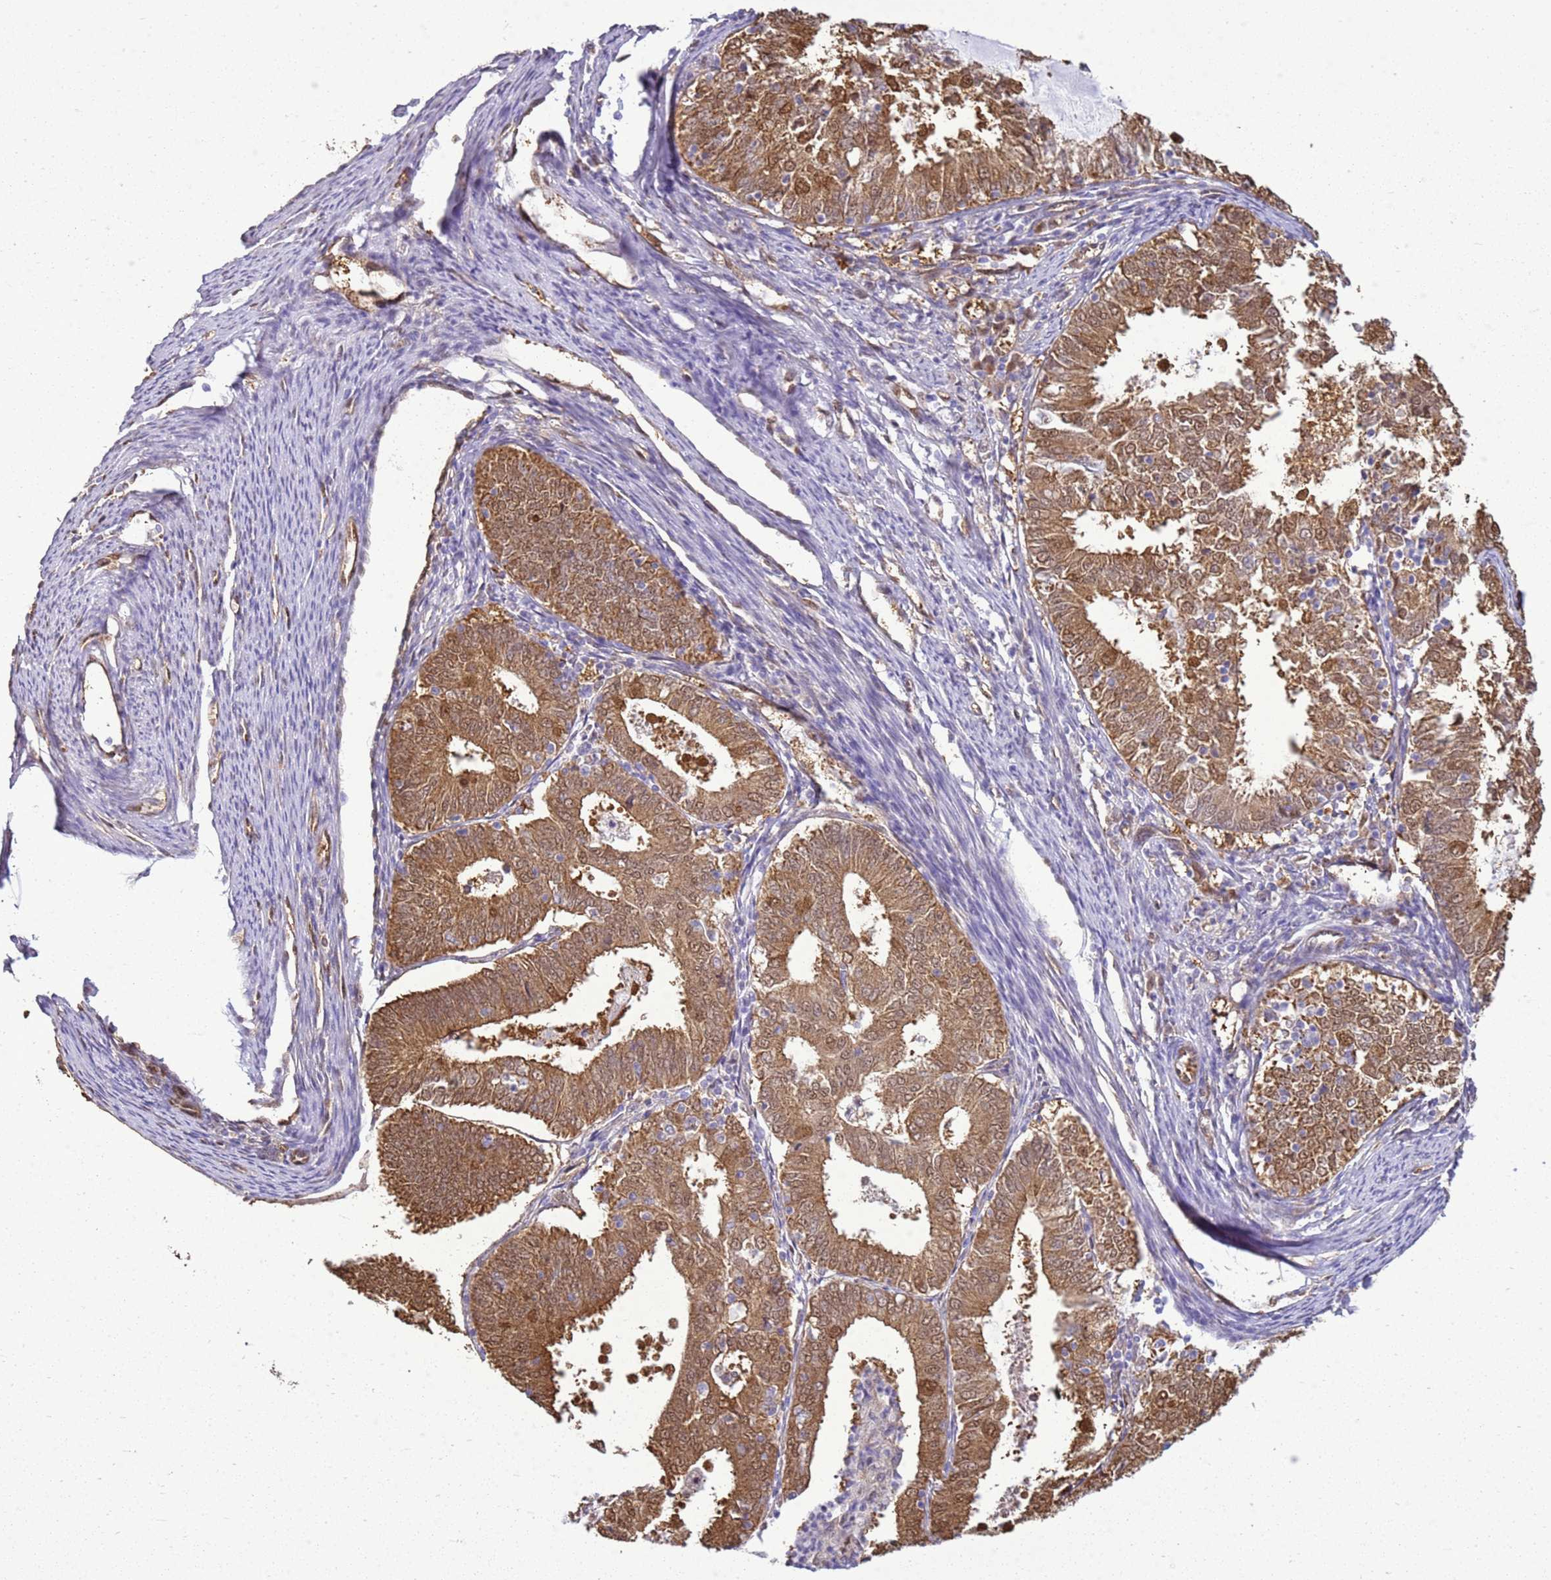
{"staining": {"intensity": "moderate", "quantity": ">75%", "location": "cytoplasmic/membranous"}, "tissue": "endometrial cancer", "cell_type": "Tumor cells", "image_type": "cancer", "snomed": [{"axis": "morphology", "description": "Adenocarcinoma, NOS"}, {"axis": "topography", "description": "Endometrium"}], "caption": "The micrograph exhibits immunohistochemical staining of endometrial cancer (adenocarcinoma). There is moderate cytoplasmic/membranous positivity is appreciated in approximately >75% of tumor cells.", "gene": "YWHAE", "patient": {"sex": "female", "age": 57}}